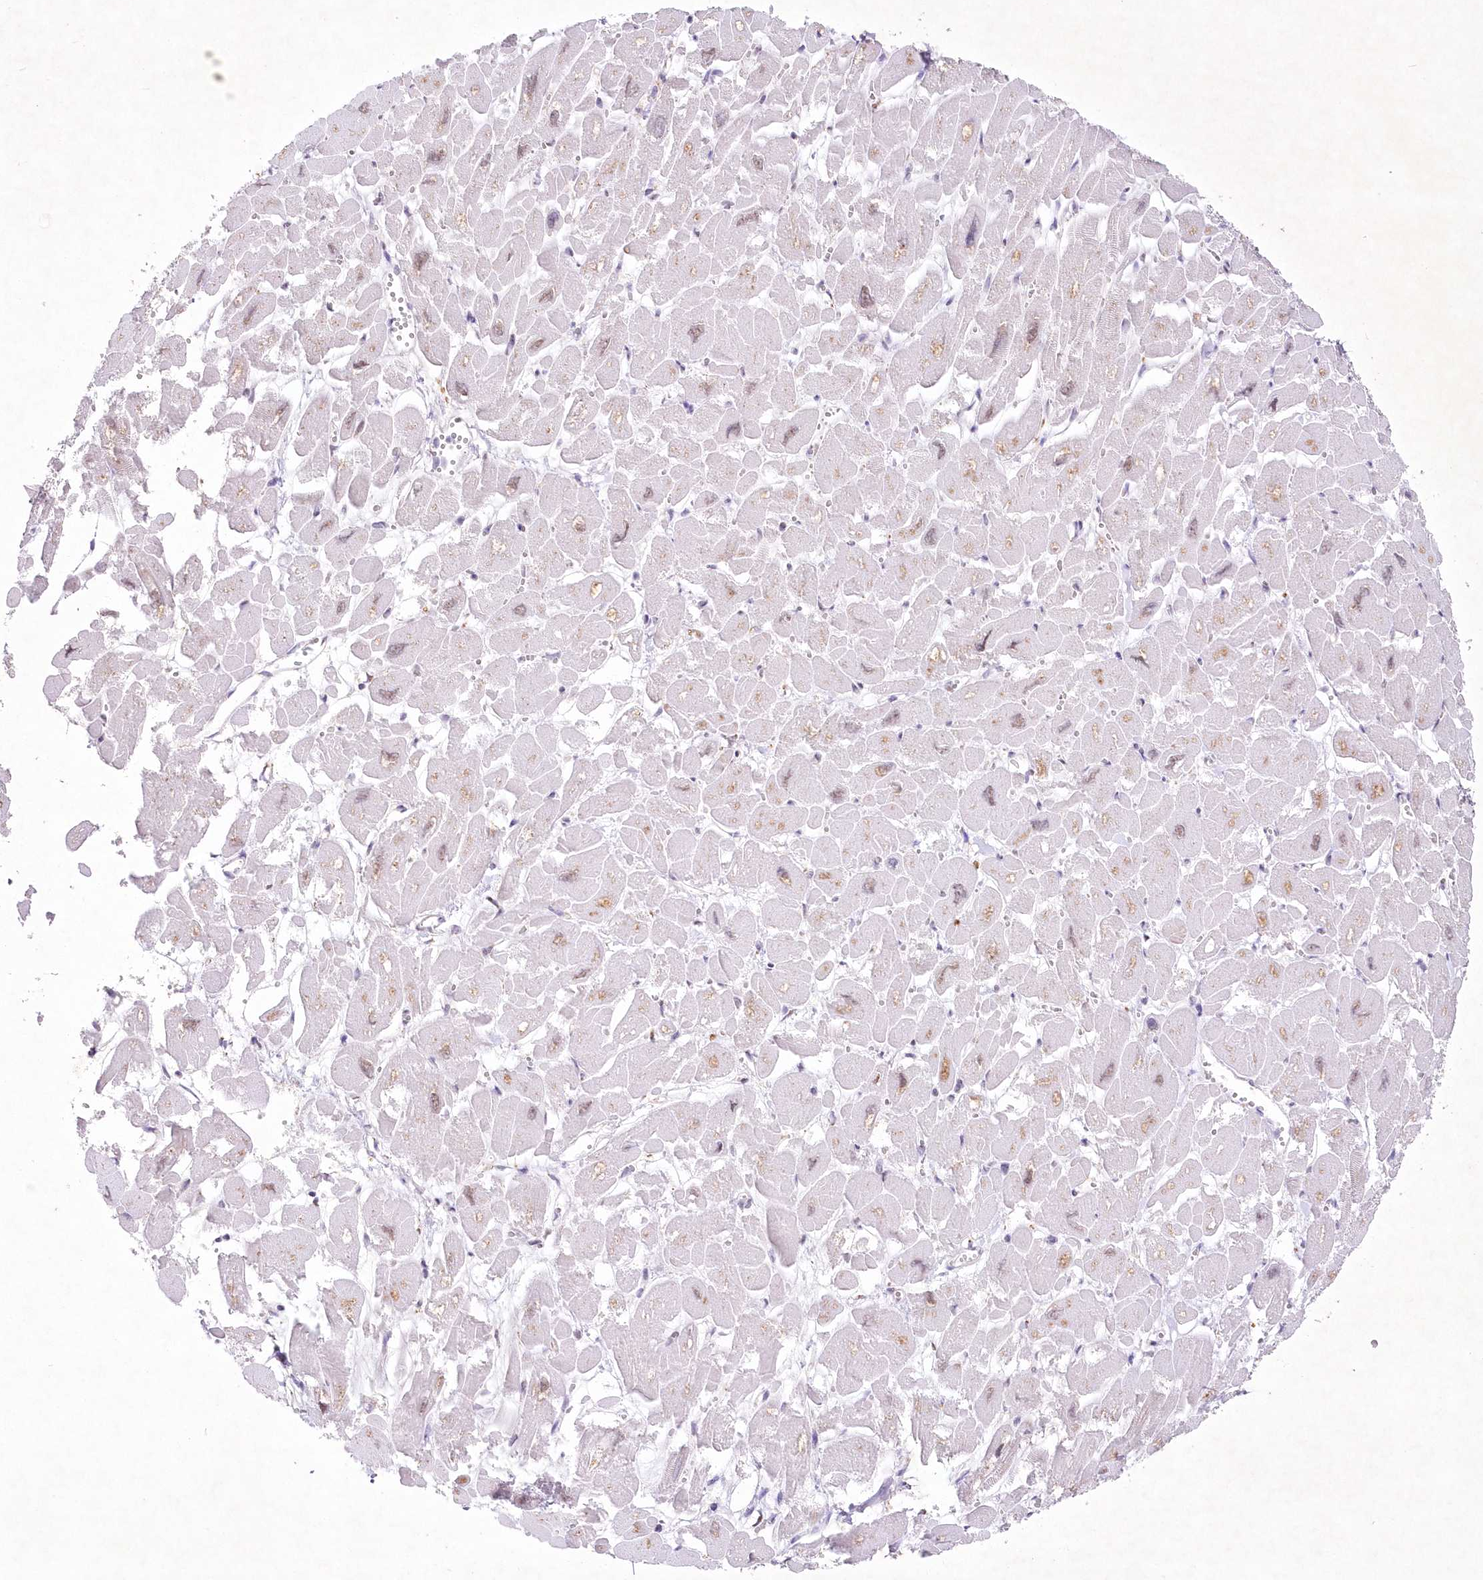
{"staining": {"intensity": "weak", "quantity": "<25%", "location": "nuclear"}, "tissue": "heart muscle", "cell_type": "Cardiomyocytes", "image_type": "normal", "snomed": [{"axis": "morphology", "description": "Normal tissue, NOS"}, {"axis": "topography", "description": "Heart"}], "caption": "Benign heart muscle was stained to show a protein in brown. There is no significant staining in cardiomyocytes. The staining was performed using DAB to visualize the protein expression in brown, while the nuclei were stained in blue with hematoxylin (Magnification: 20x).", "gene": "ENSG00000275740", "patient": {"sex": "male", "age": 54}}